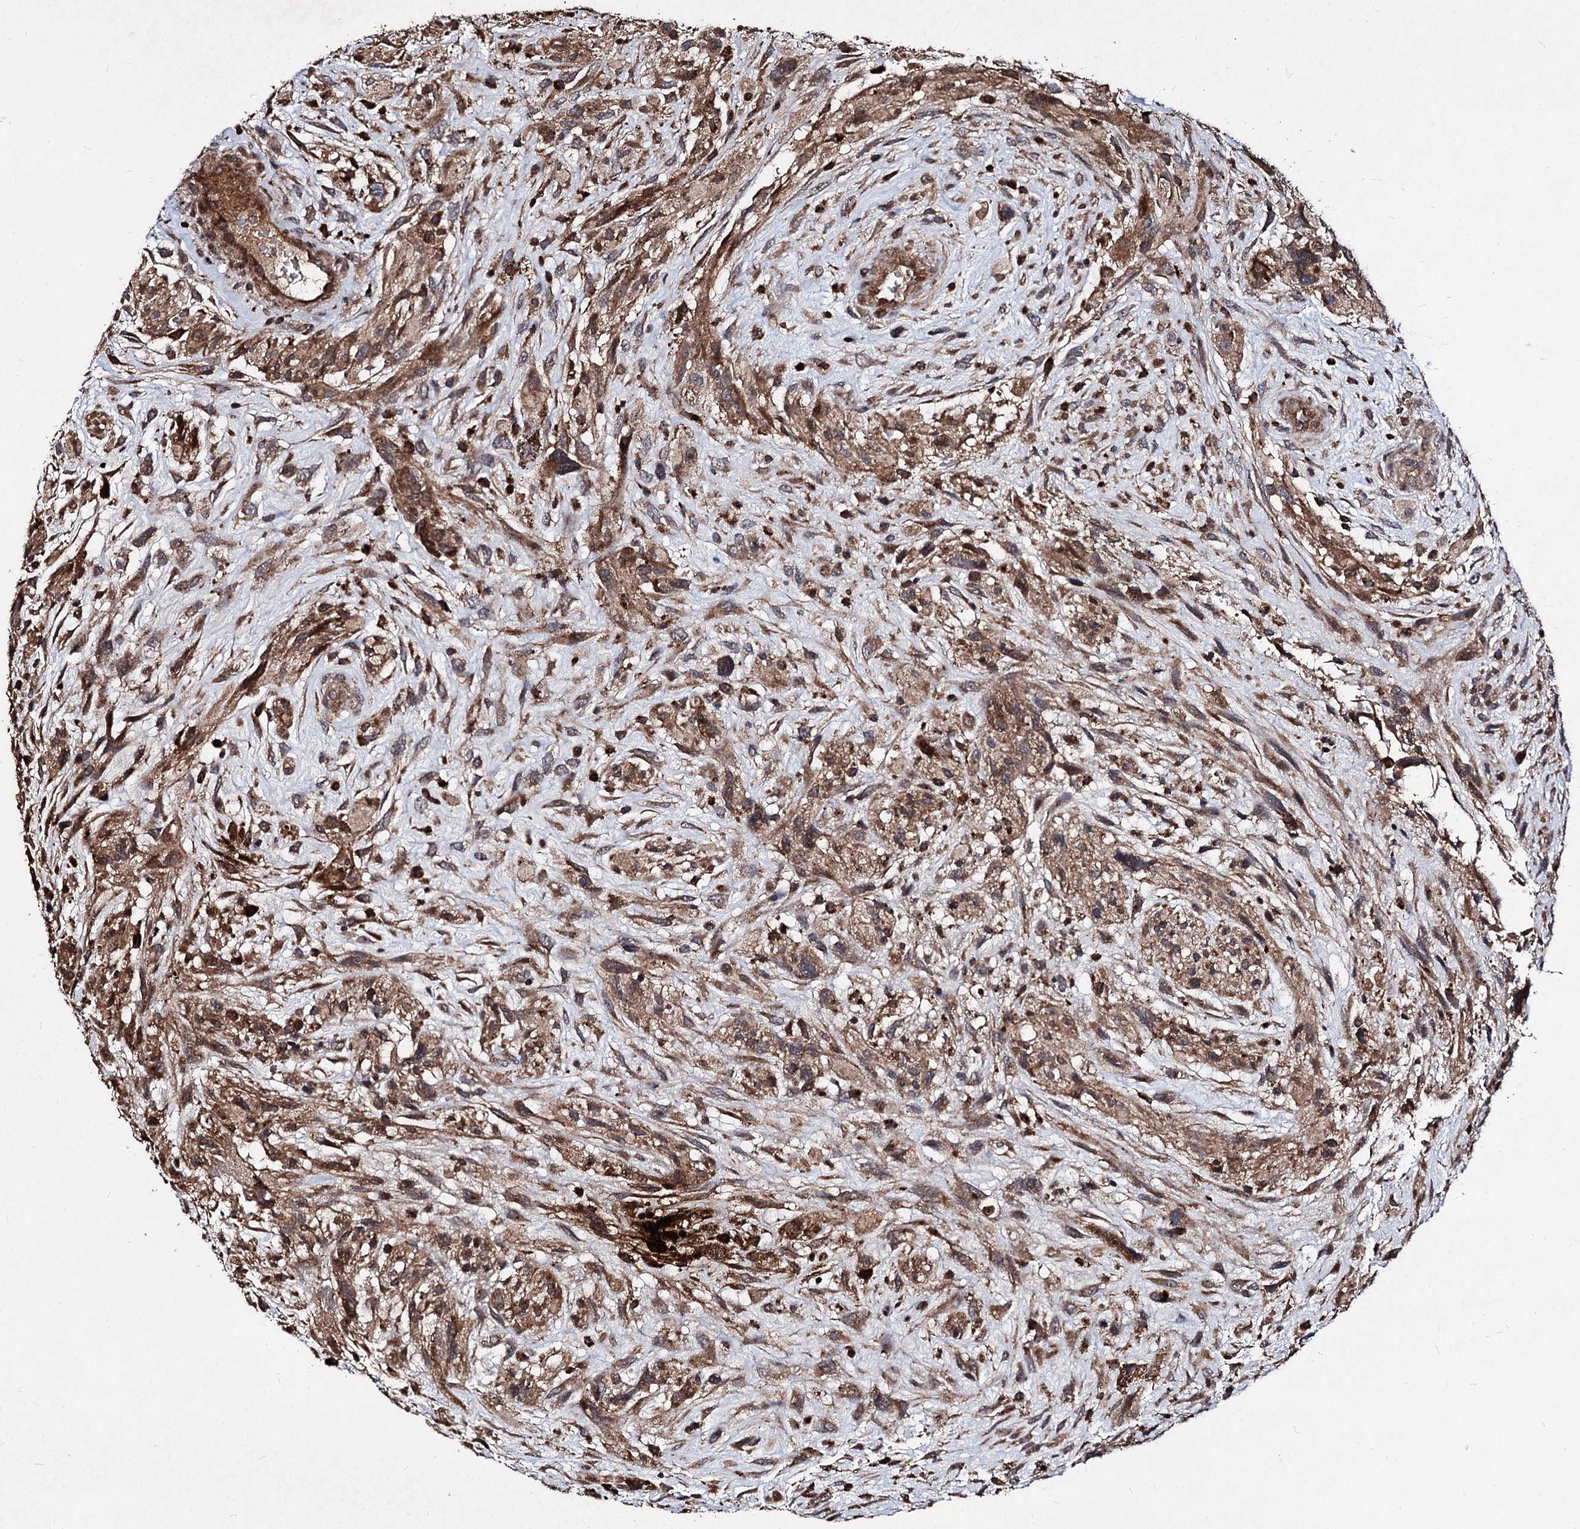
{"staining": {"intensity": "moderate", "quantity": ">75%", "location": "cytoplasmic/membranous"}, "tissue": "glioma", "cell_type": "Tumor cells", "image_type": "cancer", "snomed": [{"axis": "morphology", "description": "Glioma, malignant, High grade"}, {"axis": "topography", "description": "Brain"}], "caption": "This is a histology image of immunohistochemistry (IHC) staining of glioma, which shows moderate expression in the cytoplasmic/membranous of tumor cells.", "gene": "BCL2L2", "patient": {"sex": "male", "age": 61}}